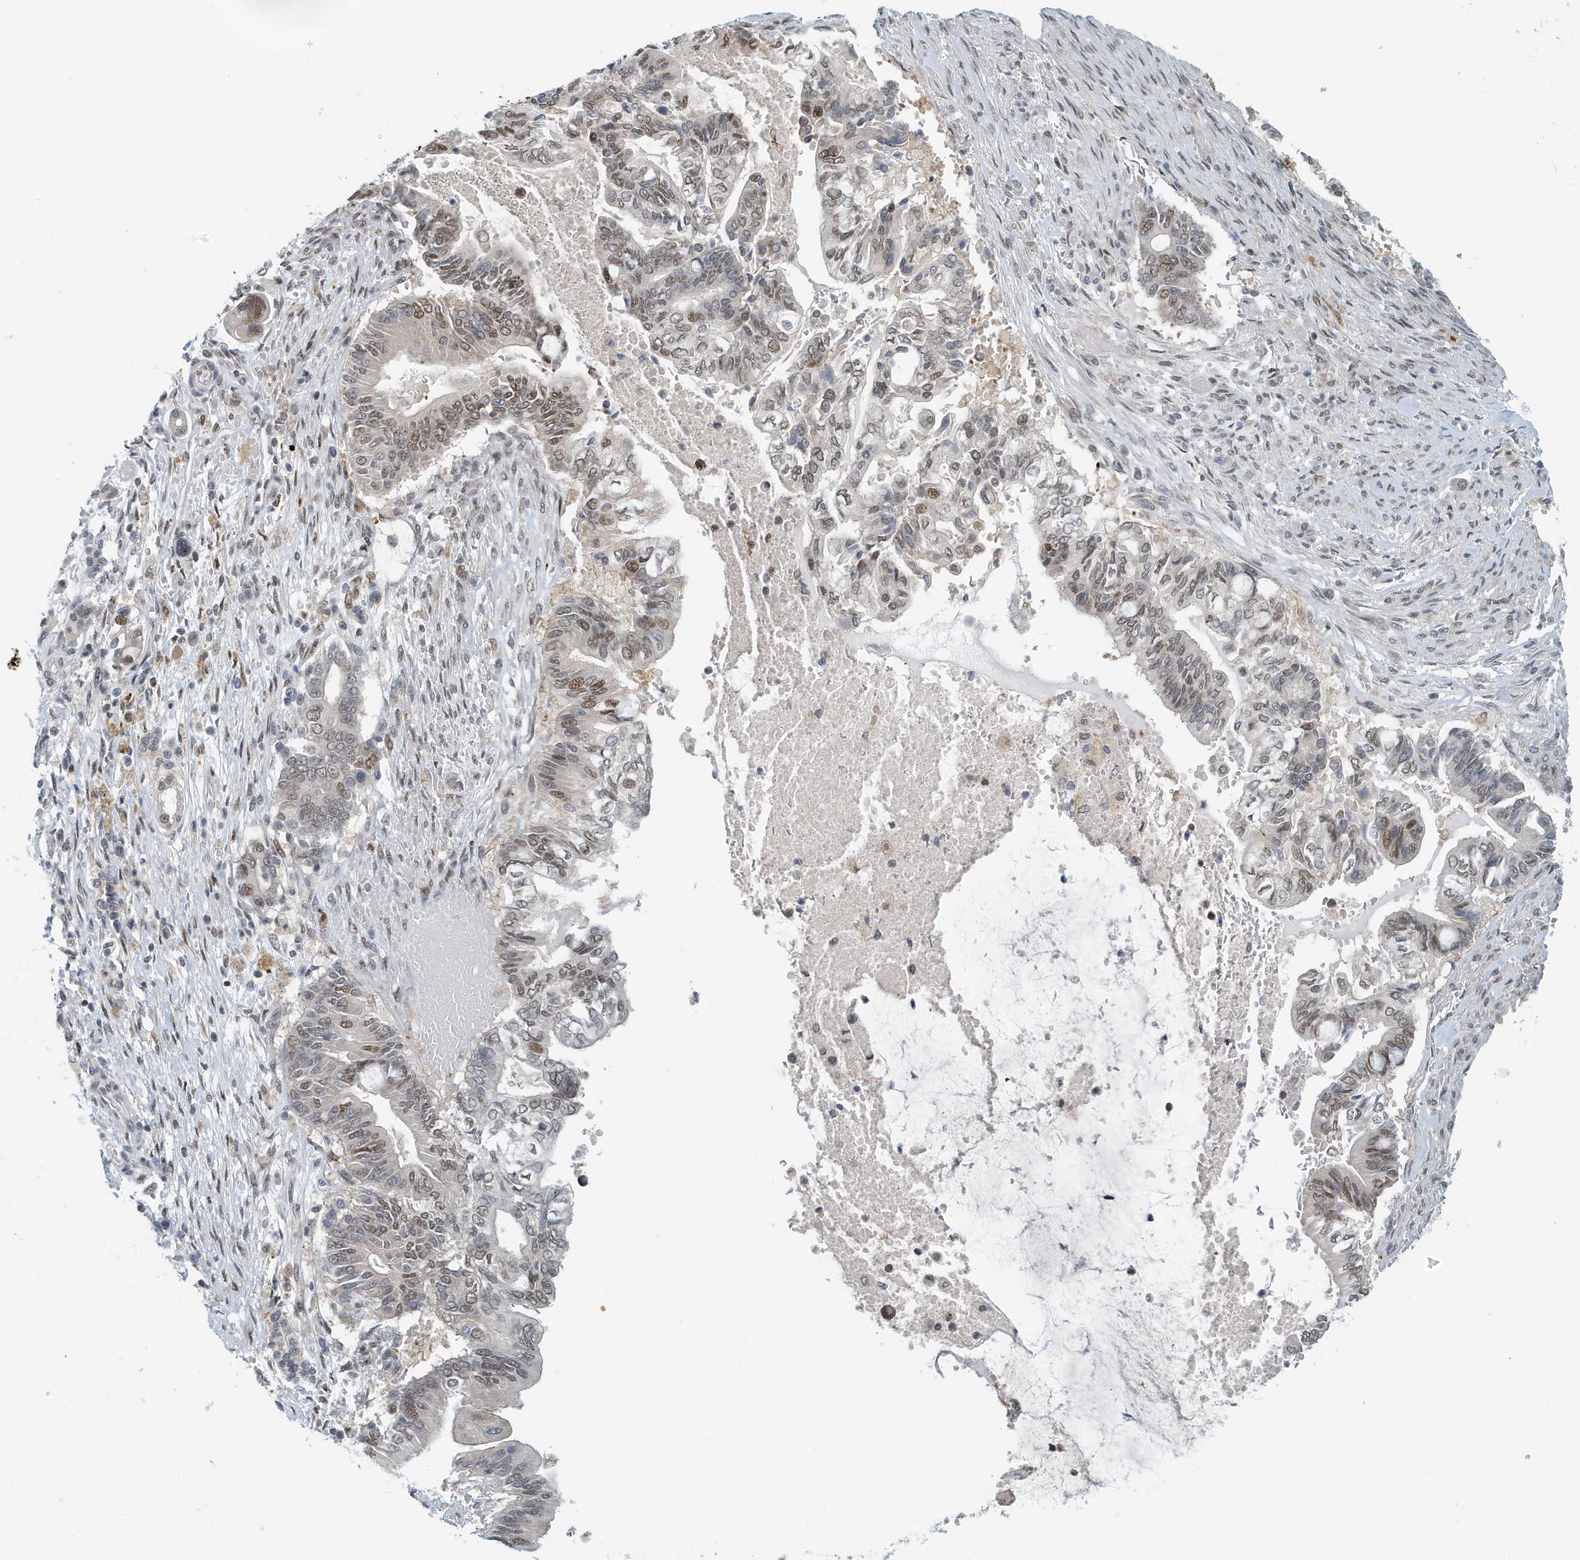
{"staining": {"intensity": "moderate", "quantity": "<25%", "location": "nuclear"}, "tissue": "pancreatic cancer", "cell_type": "Tumor cells", "image_type": "cancer", "snomed": [{"axis": "morphology", "description": "Adenocarcinoma, NOS"}, {"axis": "topography", "description": "Pancreas"}], "caption": "Immunohistochemical staining of pancreatic adenocarcinoma shows moderate nuclear protein positivity in about <25% of tumor cells.", "gene": "KIF15", "patient": {"sex": "male", "age": 68}}